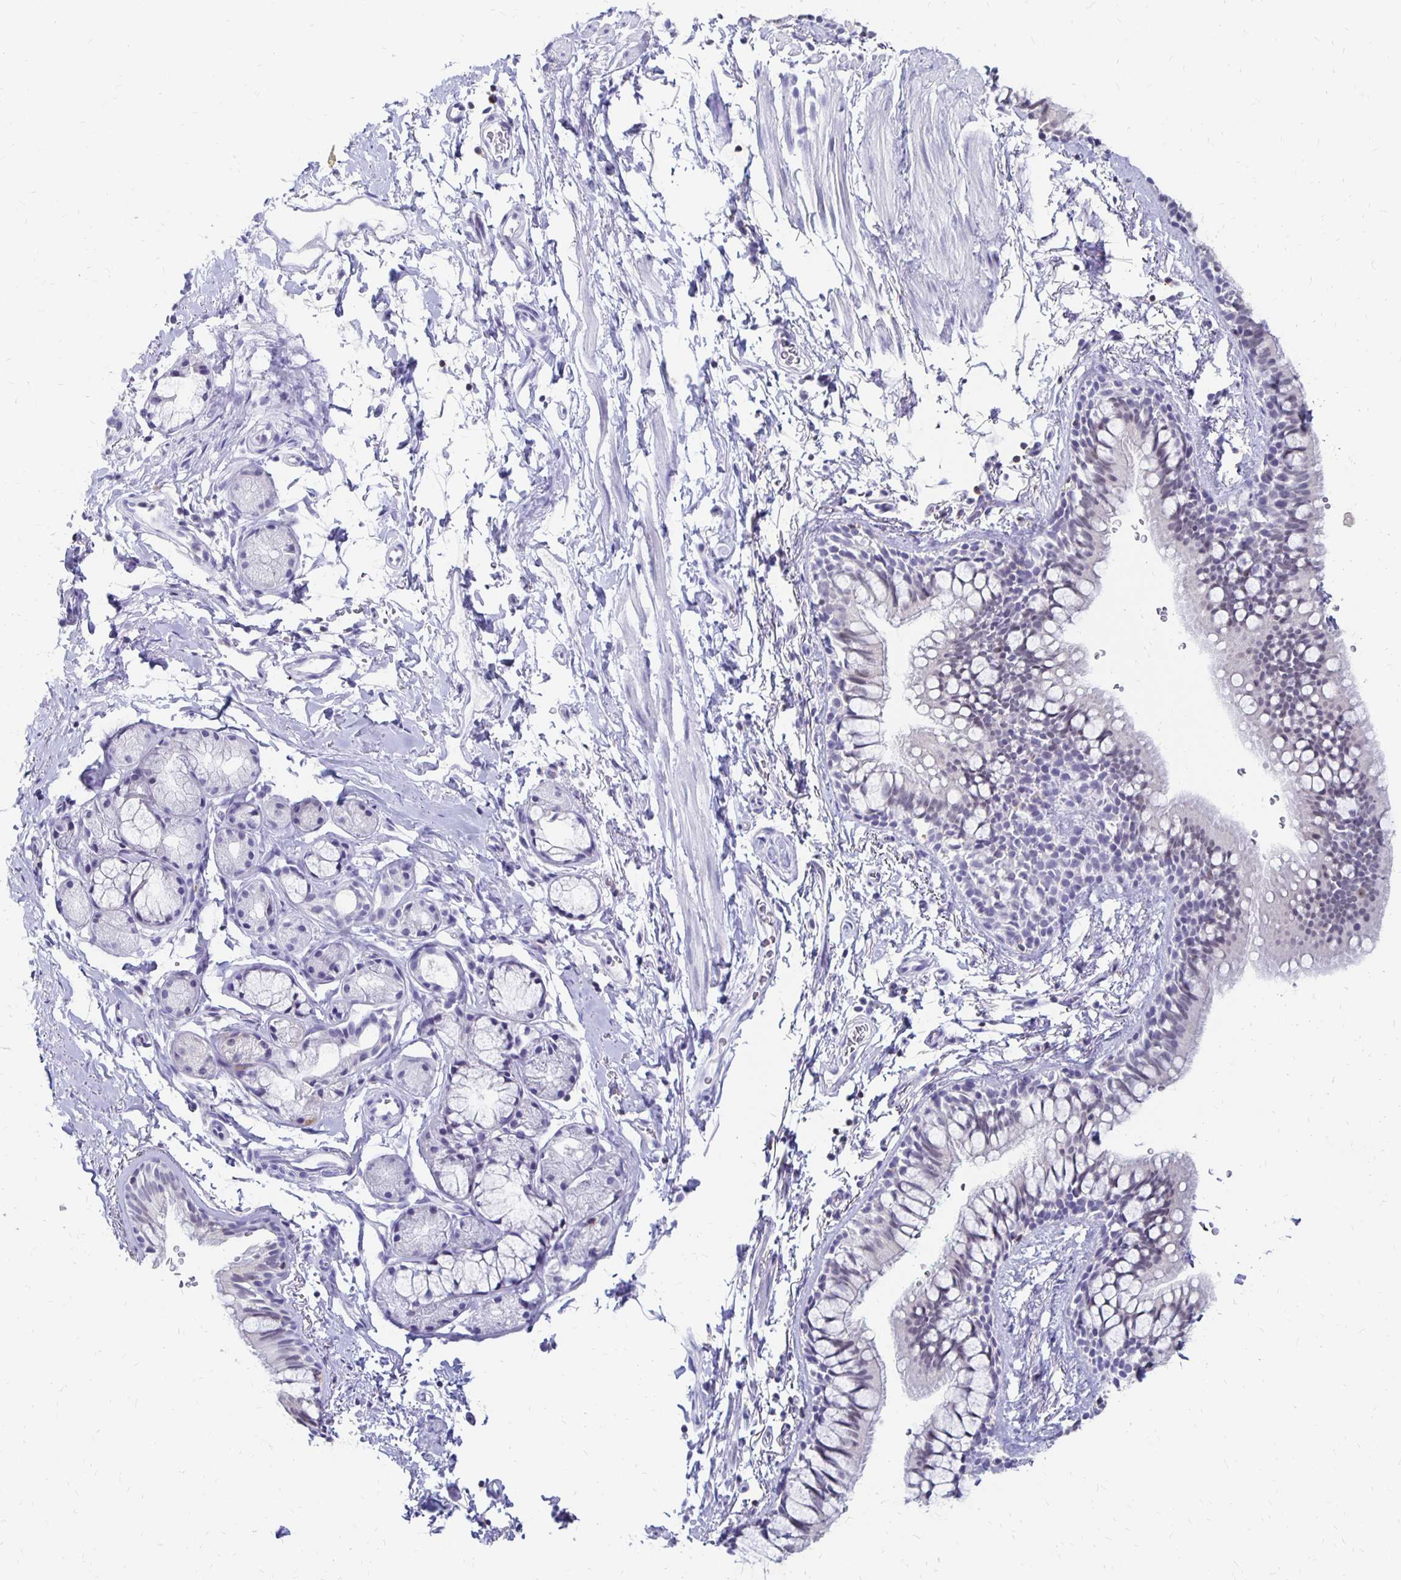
{"staining": {"intensity": "weak", "quantity": "<25%", "location": "nuclear"}, "tissue": "bronchus", "cell_type": "Respiratory epithelial cells", "image_type": "normal", "snomed": [{"axis": "morphology", "description": "Normal tissue, NOS"}, {"axis": "topography", "description": "Lymph node"}, {"axis": "topography", "description": "Cartilage tissue"}, {"axis": "topography", "description": "Bronchus"}], "caption": "Immunohistochemistry (IHC) image of unremarkable human bronchus stained for a protein (brown), which exhibits no positivity in respiratory epithelial cells.", "gene": "SYT2", "patient": {"sex": "female", "age": 70}}